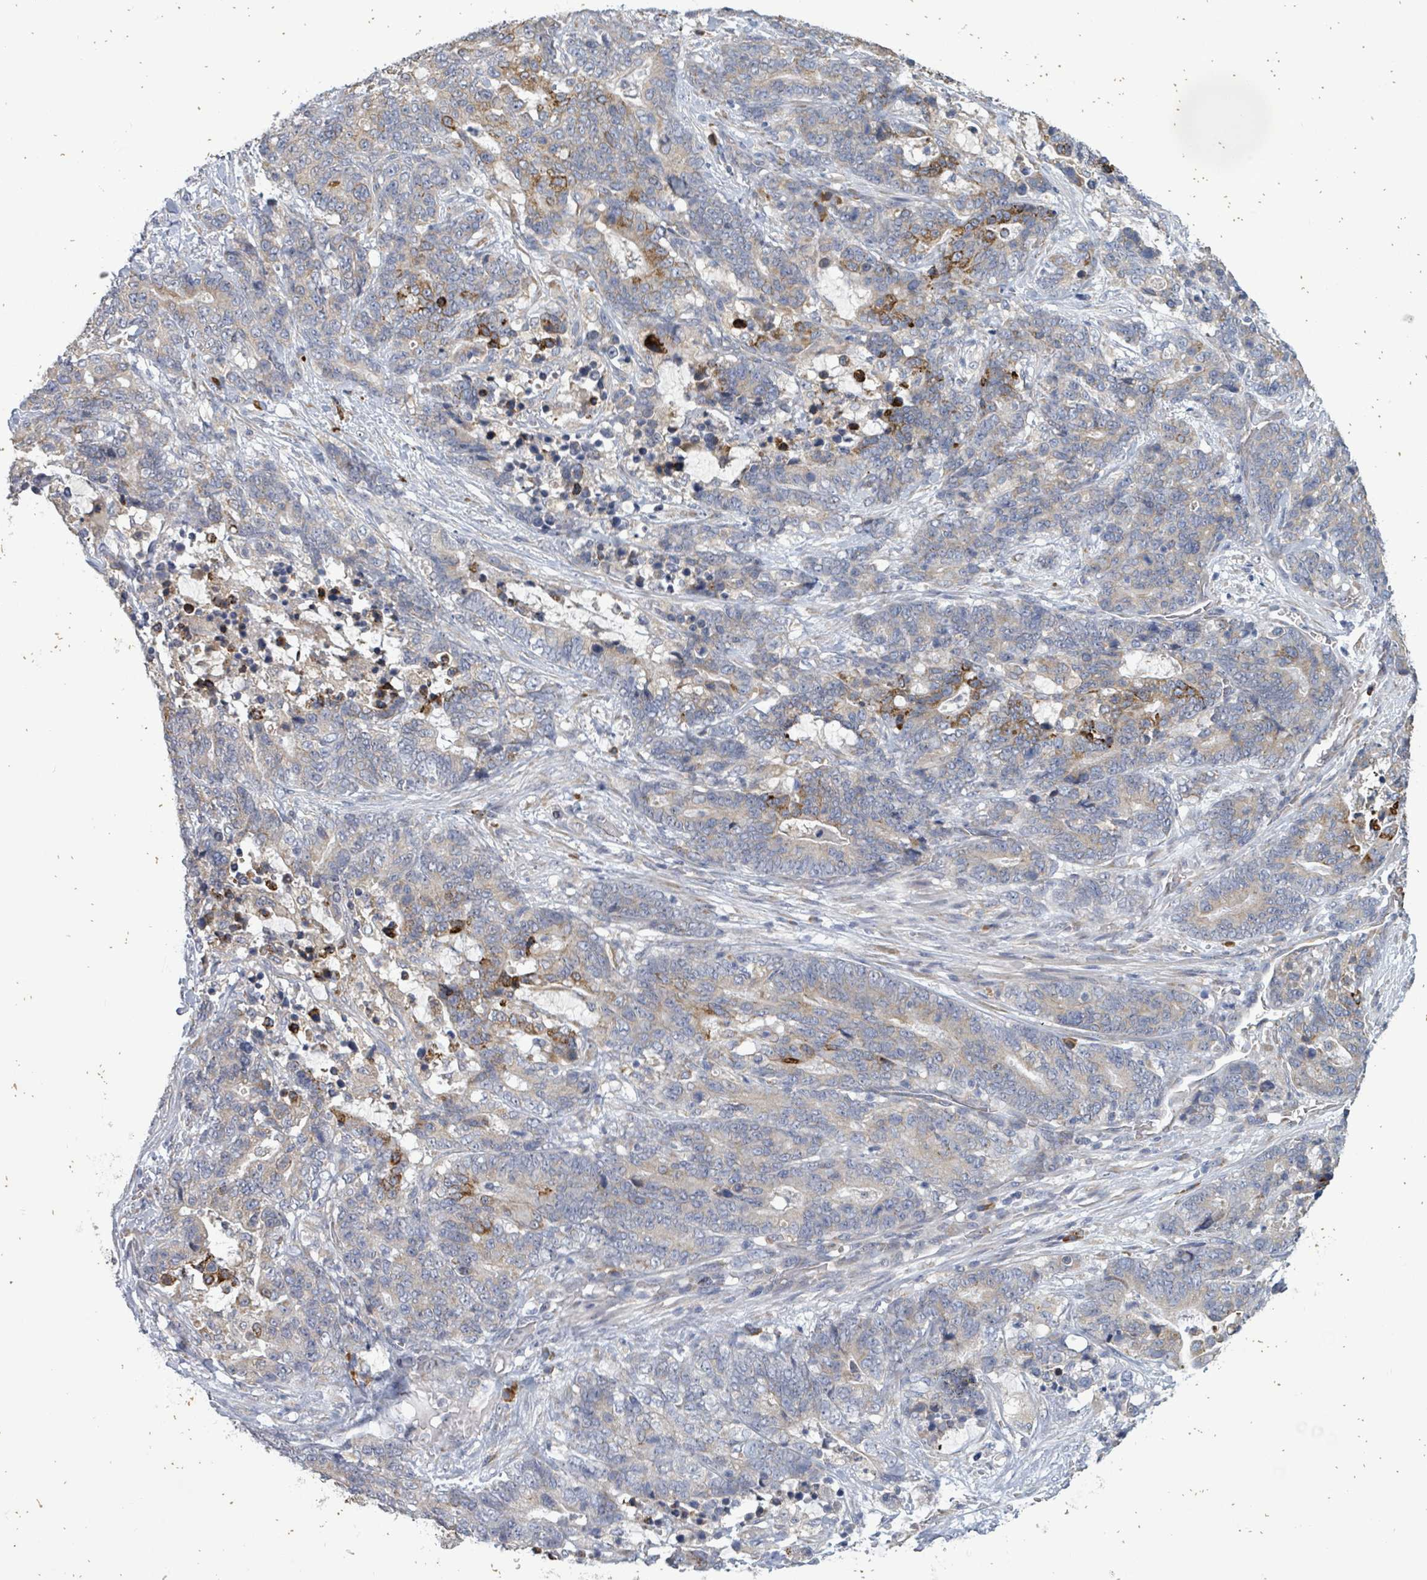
{"staining": {"intensity": "moderate", "quantity": "<25%", "location": "cytoplasmic/membranous"}, "tissue": "stomach cancer", "cell_type": "Tumor cells", "image_type": "cancer", "snomed": [{"axis": "morphology", "description": "Normal tissue, NOS"}, {"axis": "morphology", "description": "Adenocarcinoma, NOS"}, {"axis": "topography", "description": "Stomach"}], "caption": "Immunohistochemistry (DAB) staining of human stomach adenocarcinoma shows moderate cytoplasmic/membranous protein expression in about <25% of tumor cells.", "gene": "ATP13A1", "patient": {"sex": "female", "age": 64}}